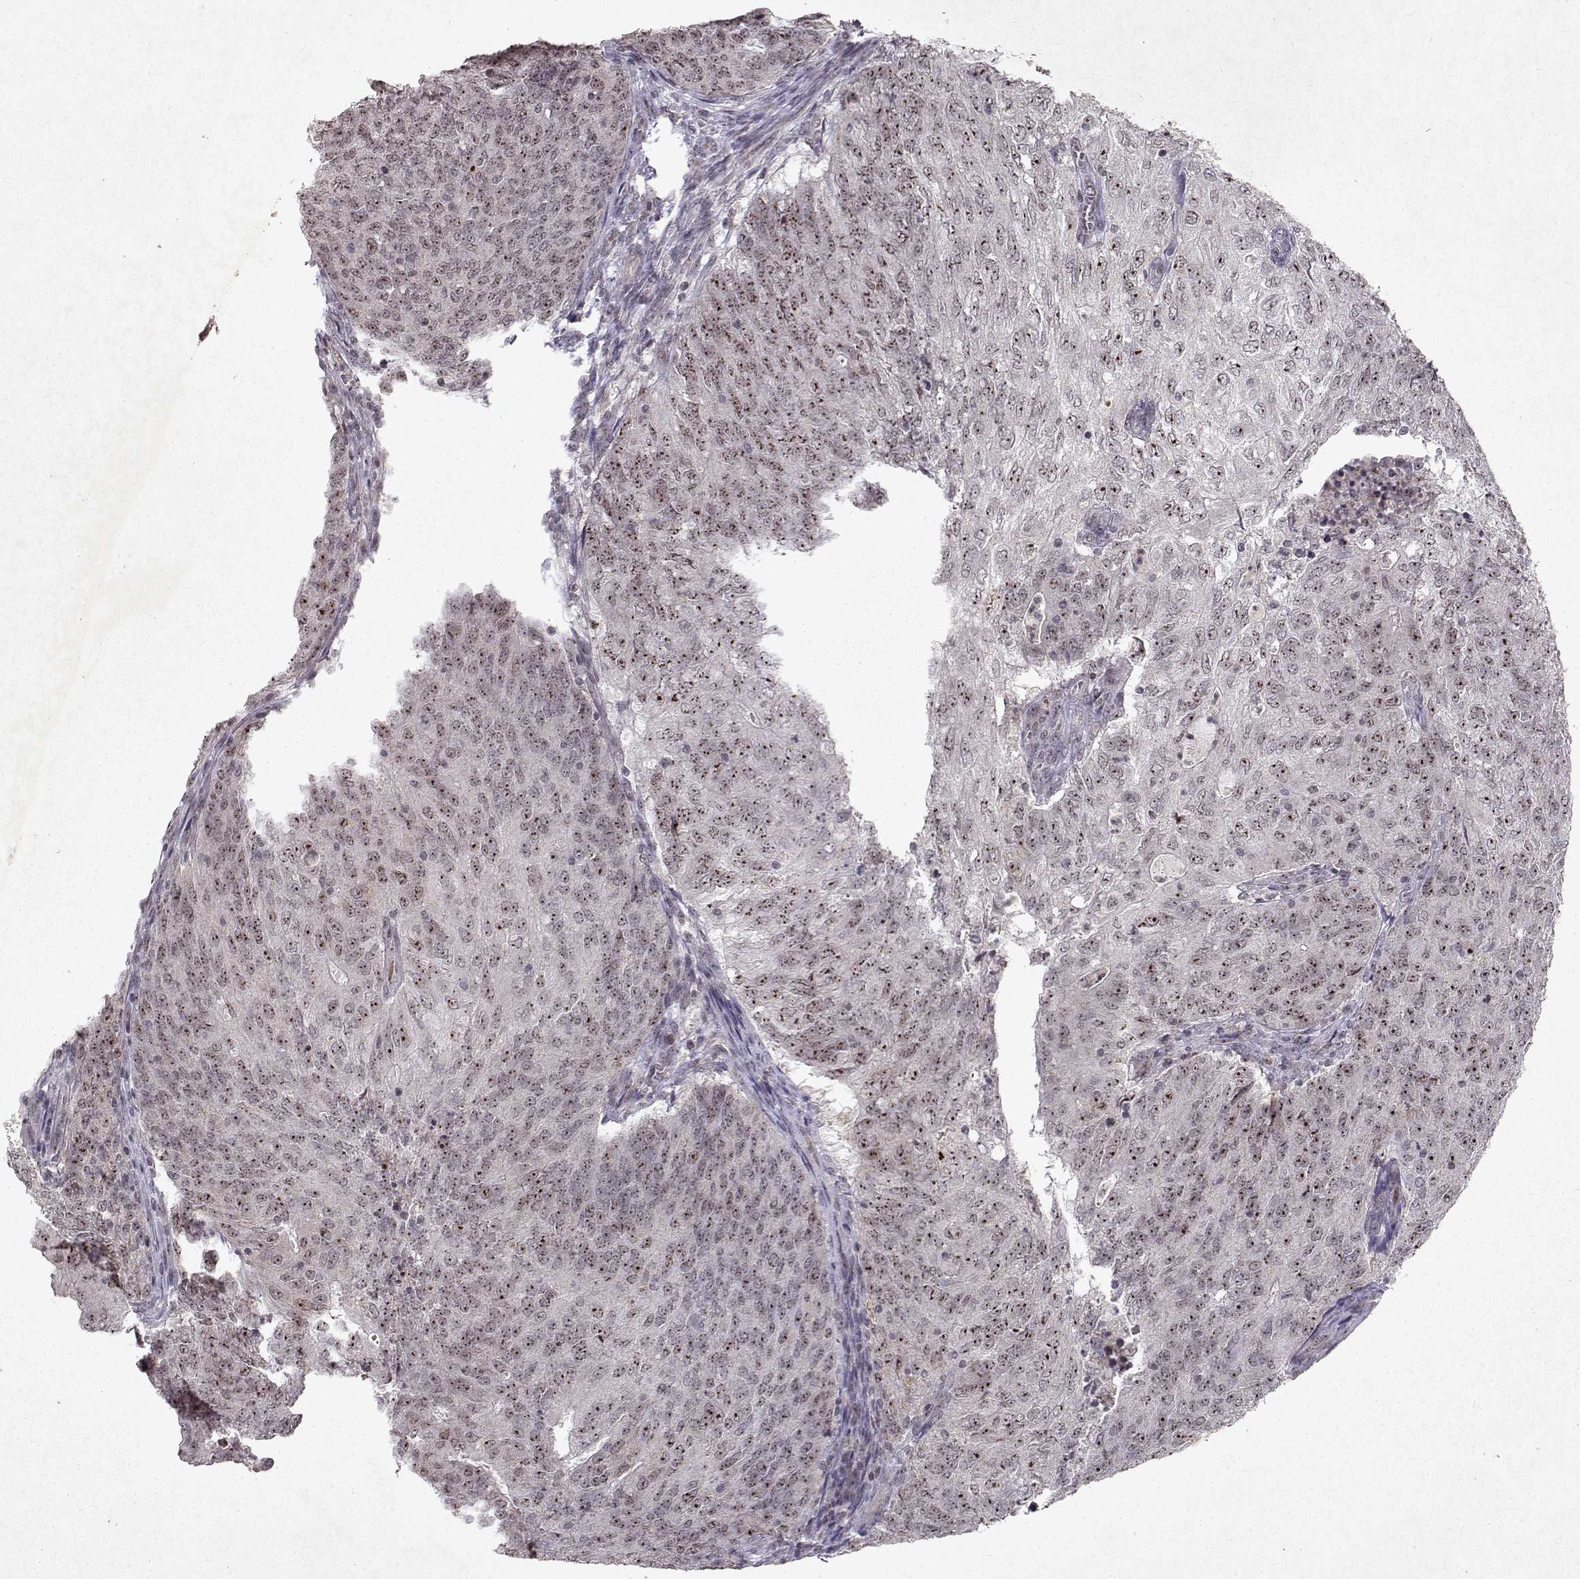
{"staining": {"intensity": "moderate", "quantity": ">75%", "location": "nuclear"}, "tissue": "endometrial cancer", "cell_type": "Tumor cells", "image_type": "cancer", "snomed": [{"axis": "morphology", "description": "Adenocarcinoma, NOS"}, {"axis": "topography", "description": "Endometrium"}], "caption": "About >75% of tumor cells in adenocarcinoma (endometrial) reveal moderate nuclear protein staining as visualized by brown immunohistochemical staining.", "gene": "DDX56", "patient": {"sex": "female", "age": 82}}